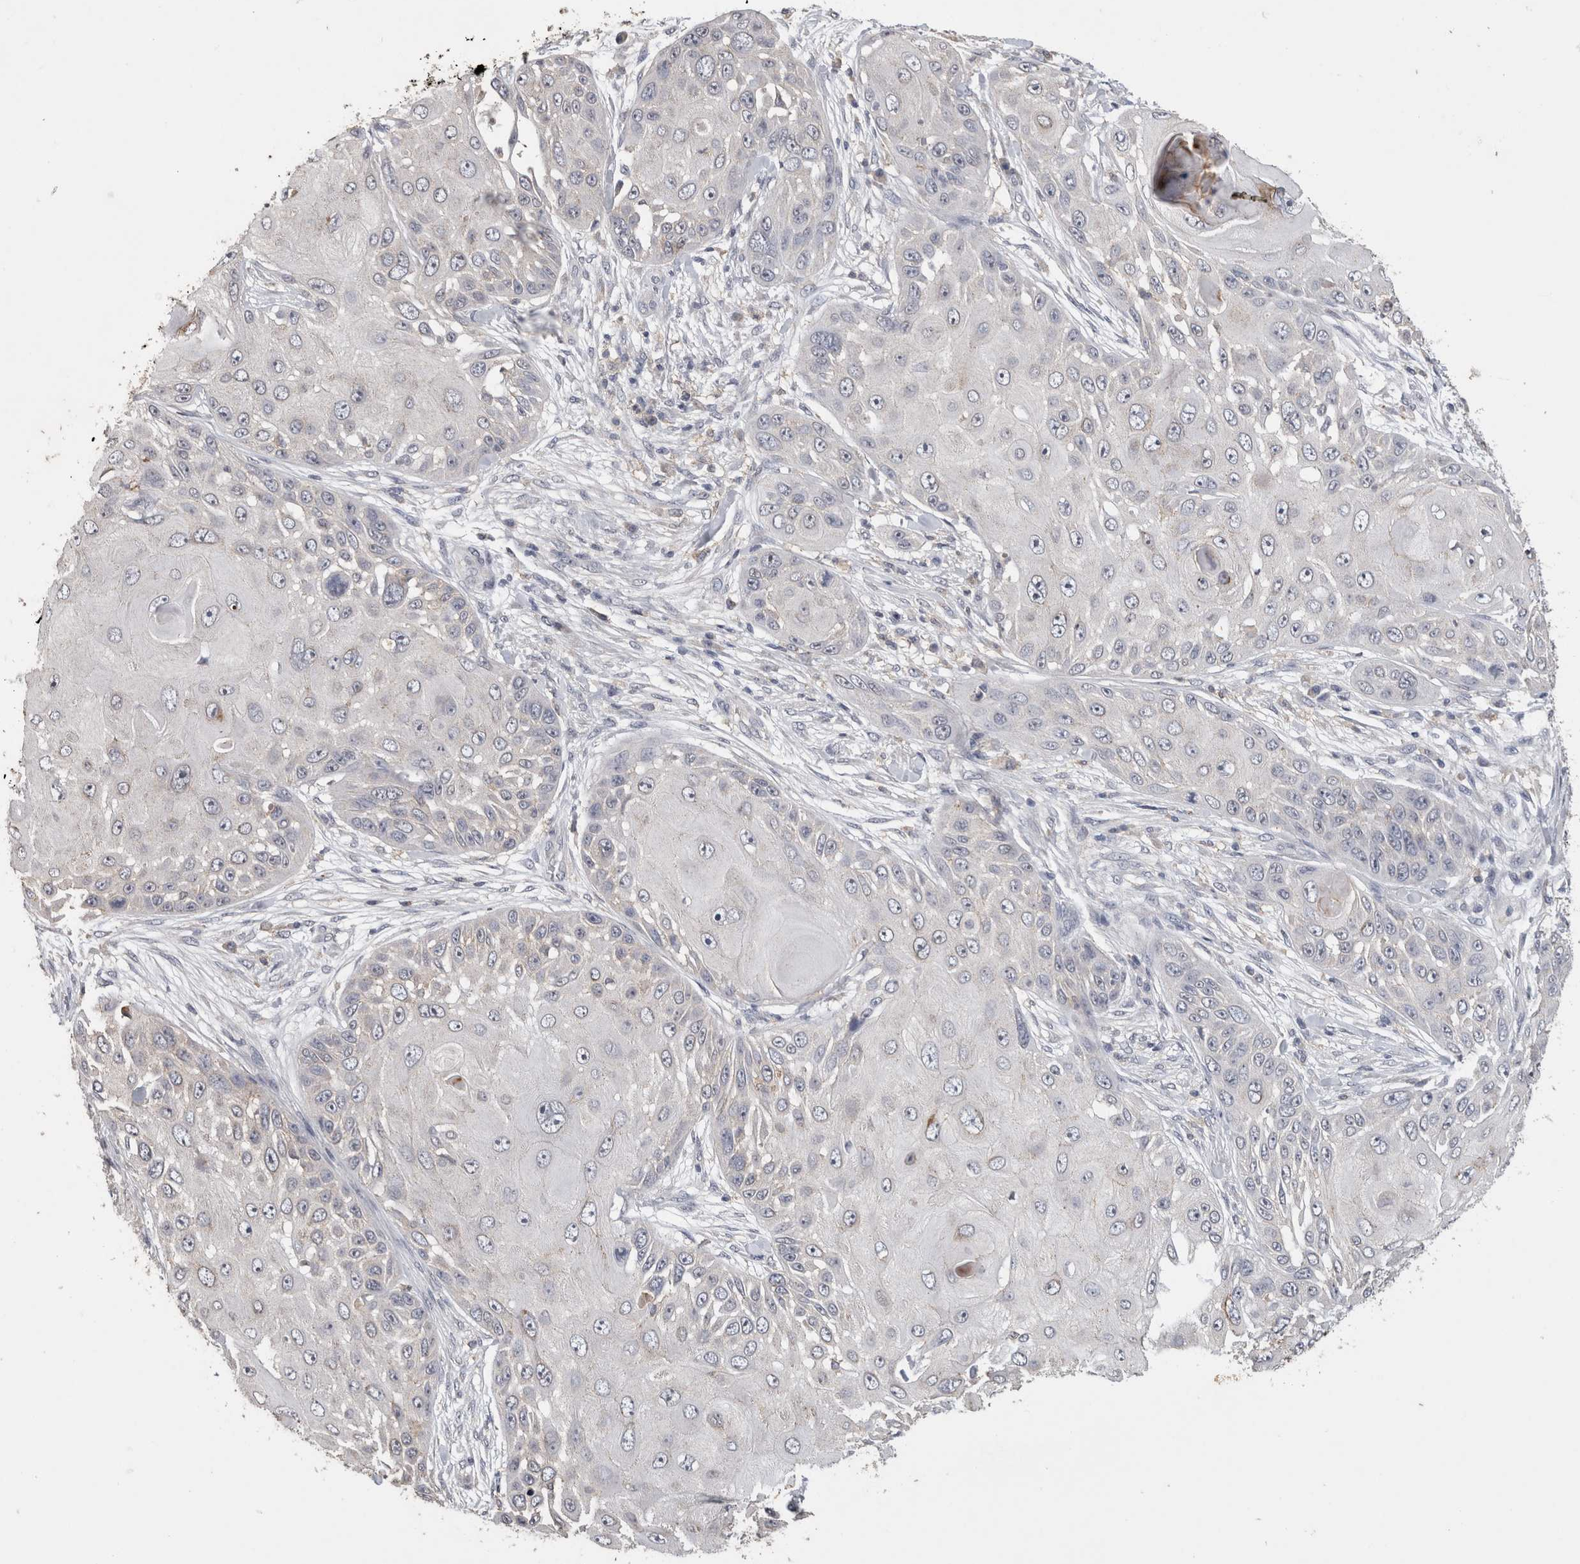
{"staining": {"intensity": "negative", "quantity": "none", "location": "none"}, "tissue": "skin cancer", "cell_type": "Tumor cells", "image_type": "cancer", "snomed": [{"axis": "morphology", "description": "Squamous cell carcinoma, NOS"}, {"axis": "topography", "description": "Skin"}], "caption": "IHC micrograph of neoplastic tissue: skin cancer stained with DAB (3,3'-diaminobenzidine) exhibits no significant protein staining in tumor cells. The staining was performed using DAB (3,3'-diaminobenzidine) to visualize the protein expression in brown, while the nuclei were stained in blue with hematoxylin (Magnification: 20x).", "gene": "CNTFR", "patient": {"sex": "female", "age": 44}}